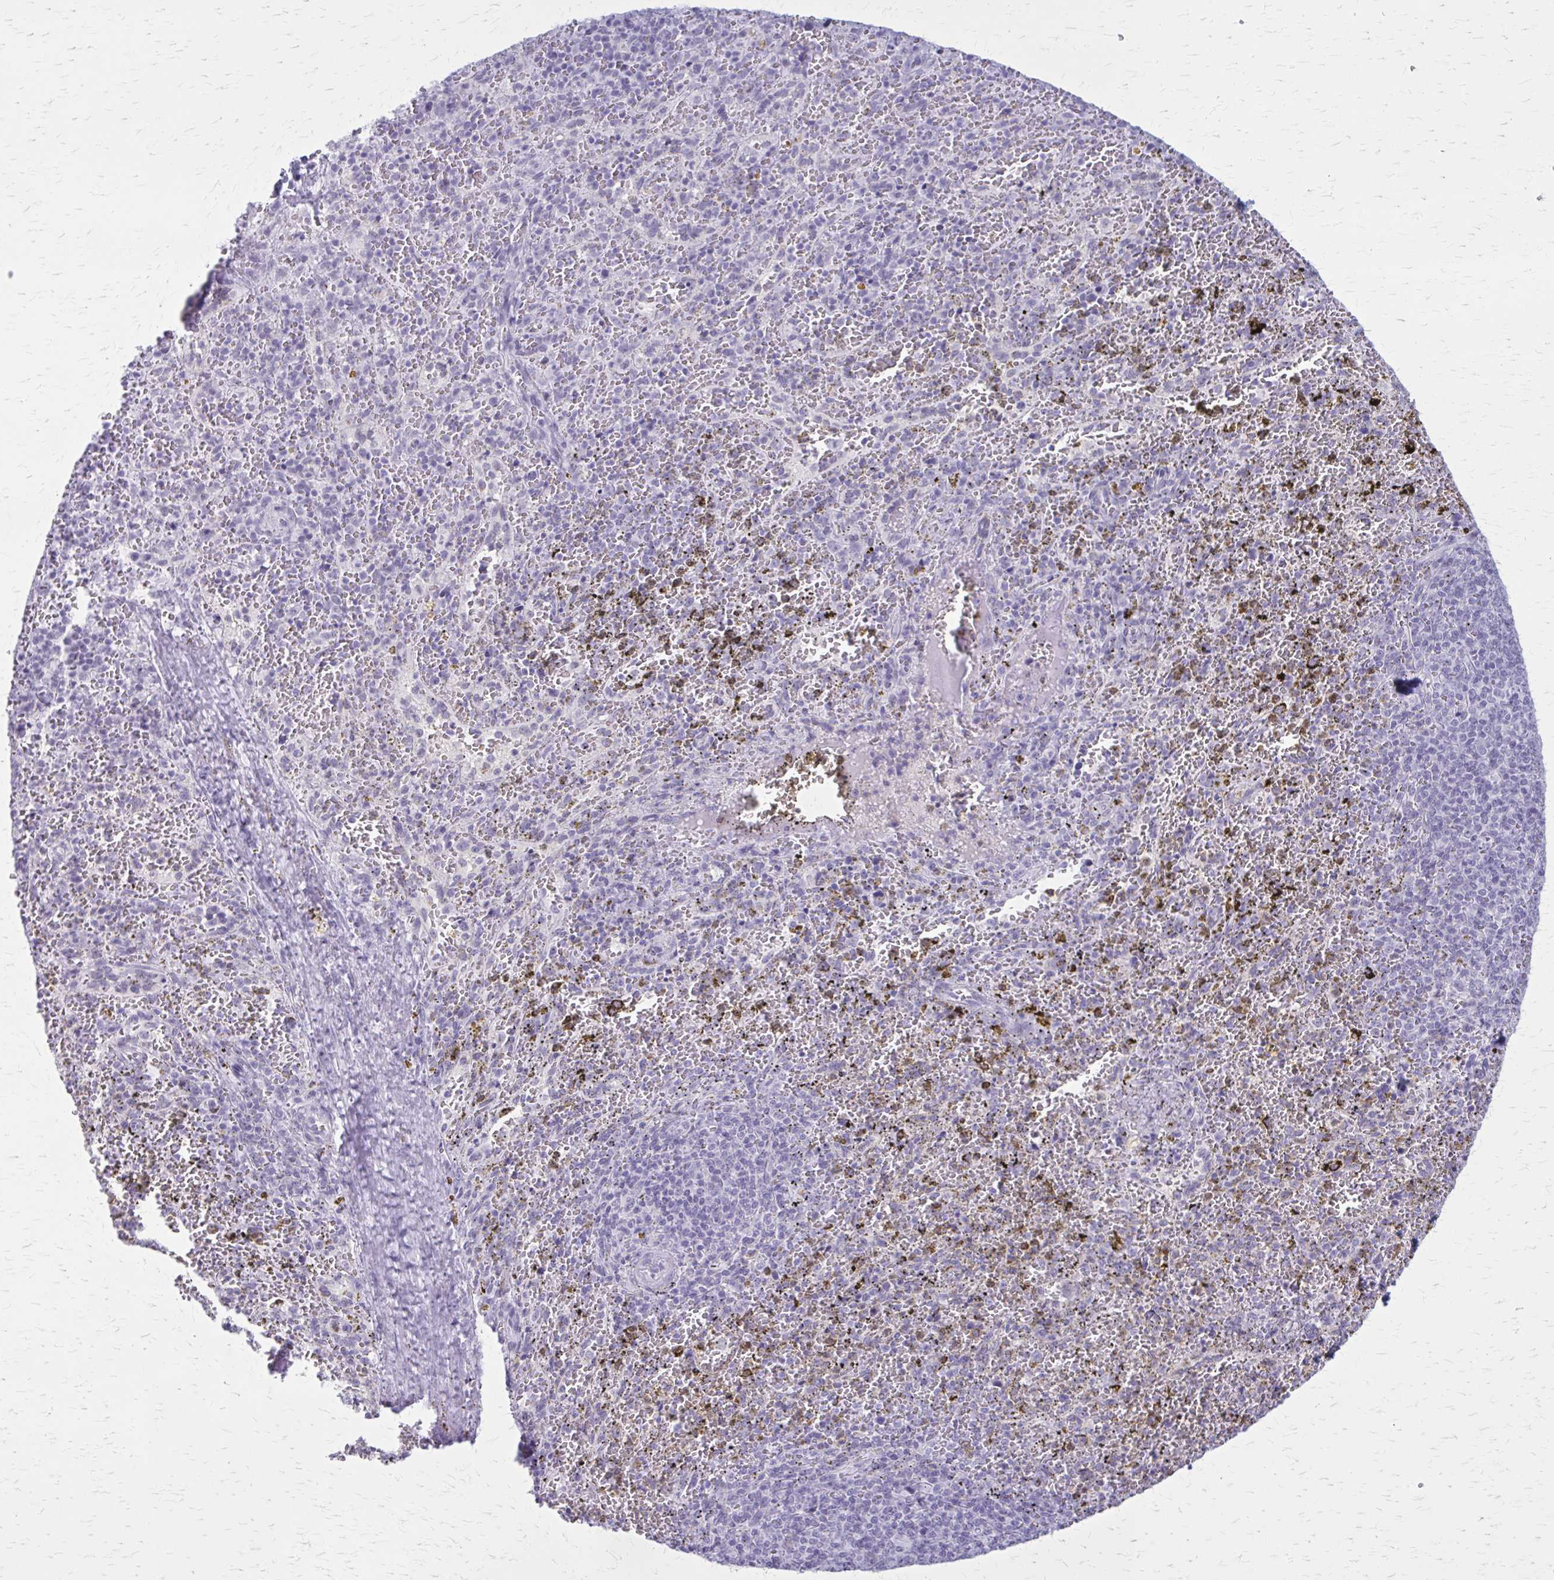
{"staining": {"intensity": "negative", "quantity": "none", "location": "none"}, "tissue": "spleen", "cell_type": "Cells in red pulp", "image_type": "normal", "snomed": [{"axis": "morphology", "description": "Normal tissue, NOS"}, {"axis": "topography", "description": "Spleen"}], "caption": "This is a histopathology image of IHC staining of normal spleen, which shows no expression in cells in red pulp. The staining is performed using DAB (3,3'-diaminobenzidine) brown chromogen with nuclei counter-stained in using hematoxylin.", "gene": "GAD1", "patient": {"sex": "female", "age": 50}}